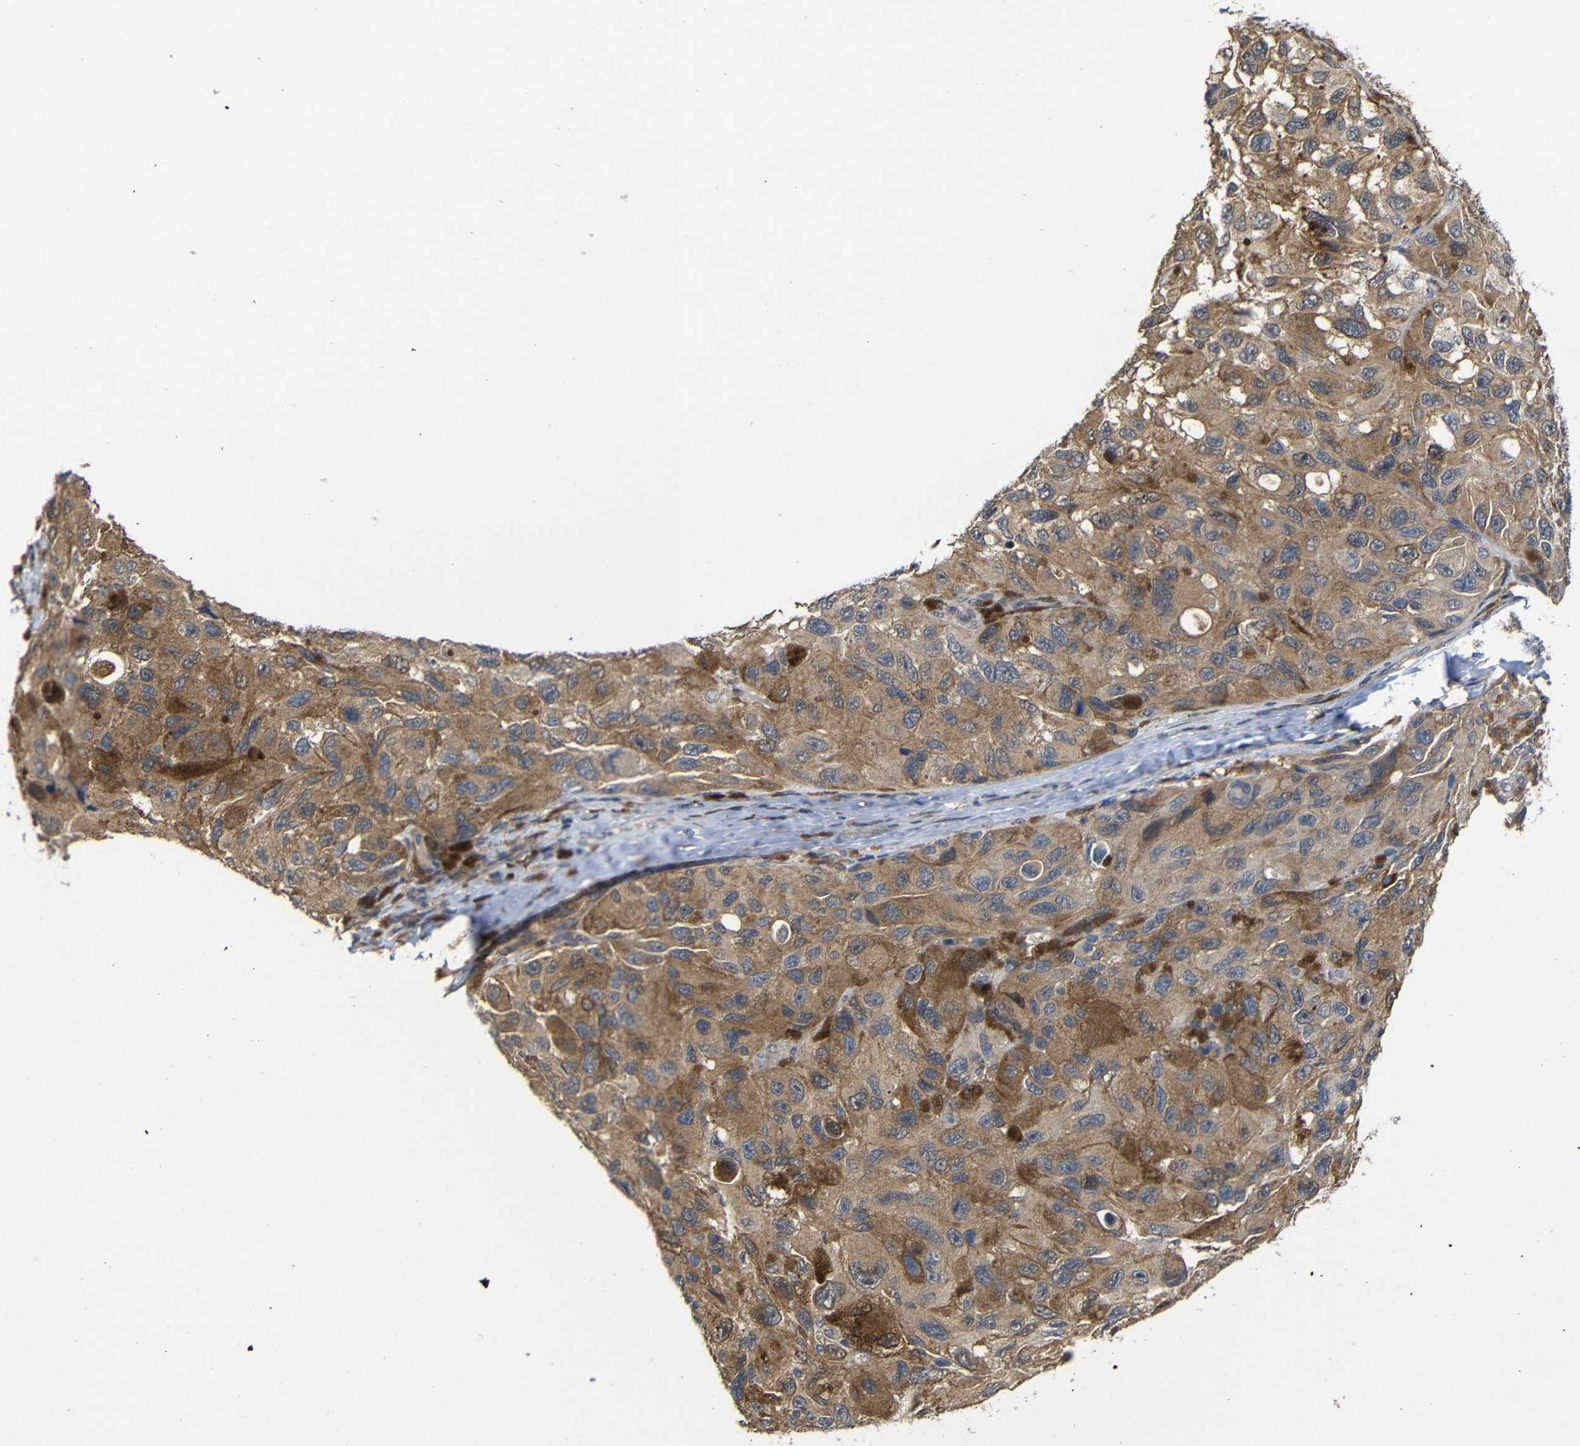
{"staining": {"intensity": "moderate", "quantity": ">75%", "location": "cytoplasmic/membranous,nuclear"}, "tissue": "melanoma", "cell_type": "Tumor cells", "image_type": "cancer", "snomed": [{"axis": "morphology", "description": "Malignant melanoma, NOS"}, {"axis": "topography", "description": "Skin"}], "caption": "Protein expression analysis of melanoma reveals moderate cytoplasmic/membranous and nuclear staining in approximately >75% of tumor cells.", "gene": "ATG12", "patient": {"sex": "female", "age": 73}}